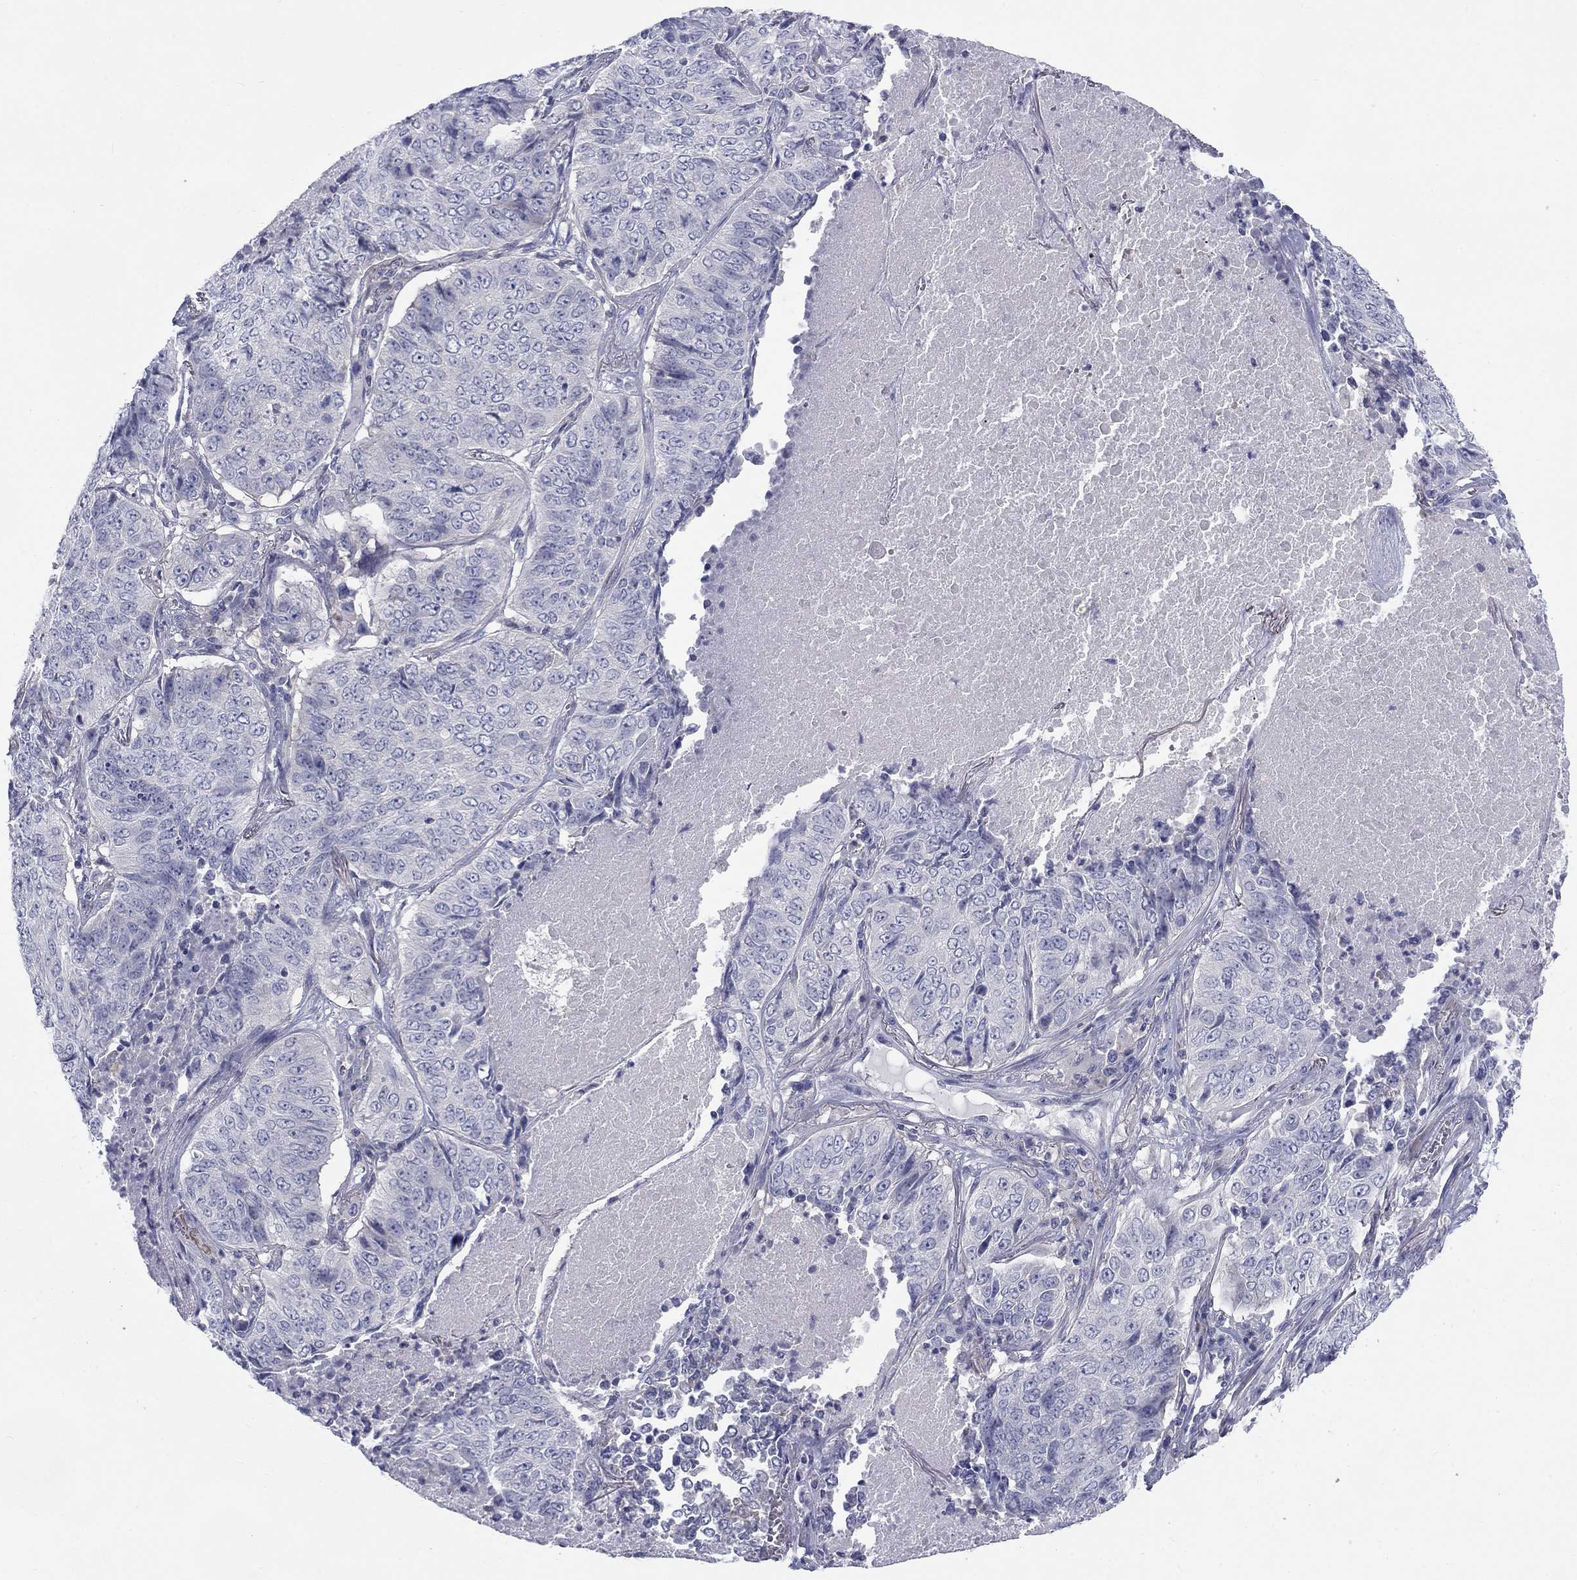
{"staining": {"intensity": "negative", "quantity": "none", "location": "none"}, "tissue": "lung cancer", "cell_type": "Tumor cells", "image_type": "cancer", "snomed": [{"axis": "morphology", "description": "Normal tissue, NOS"}, {"axis": "morphology", "description": "Squamous cell carcinoma, NOS"}, {"axis": "topography", "description": "Bronchus"}, {"axis": "topography", "description": "Lung"}], "caption": "Tumor cells show no significant protein positivity in squamous cell carcinoma (lung).", "gene": "CACNA1A", "patient": {"sex": "male", "age": 64}}